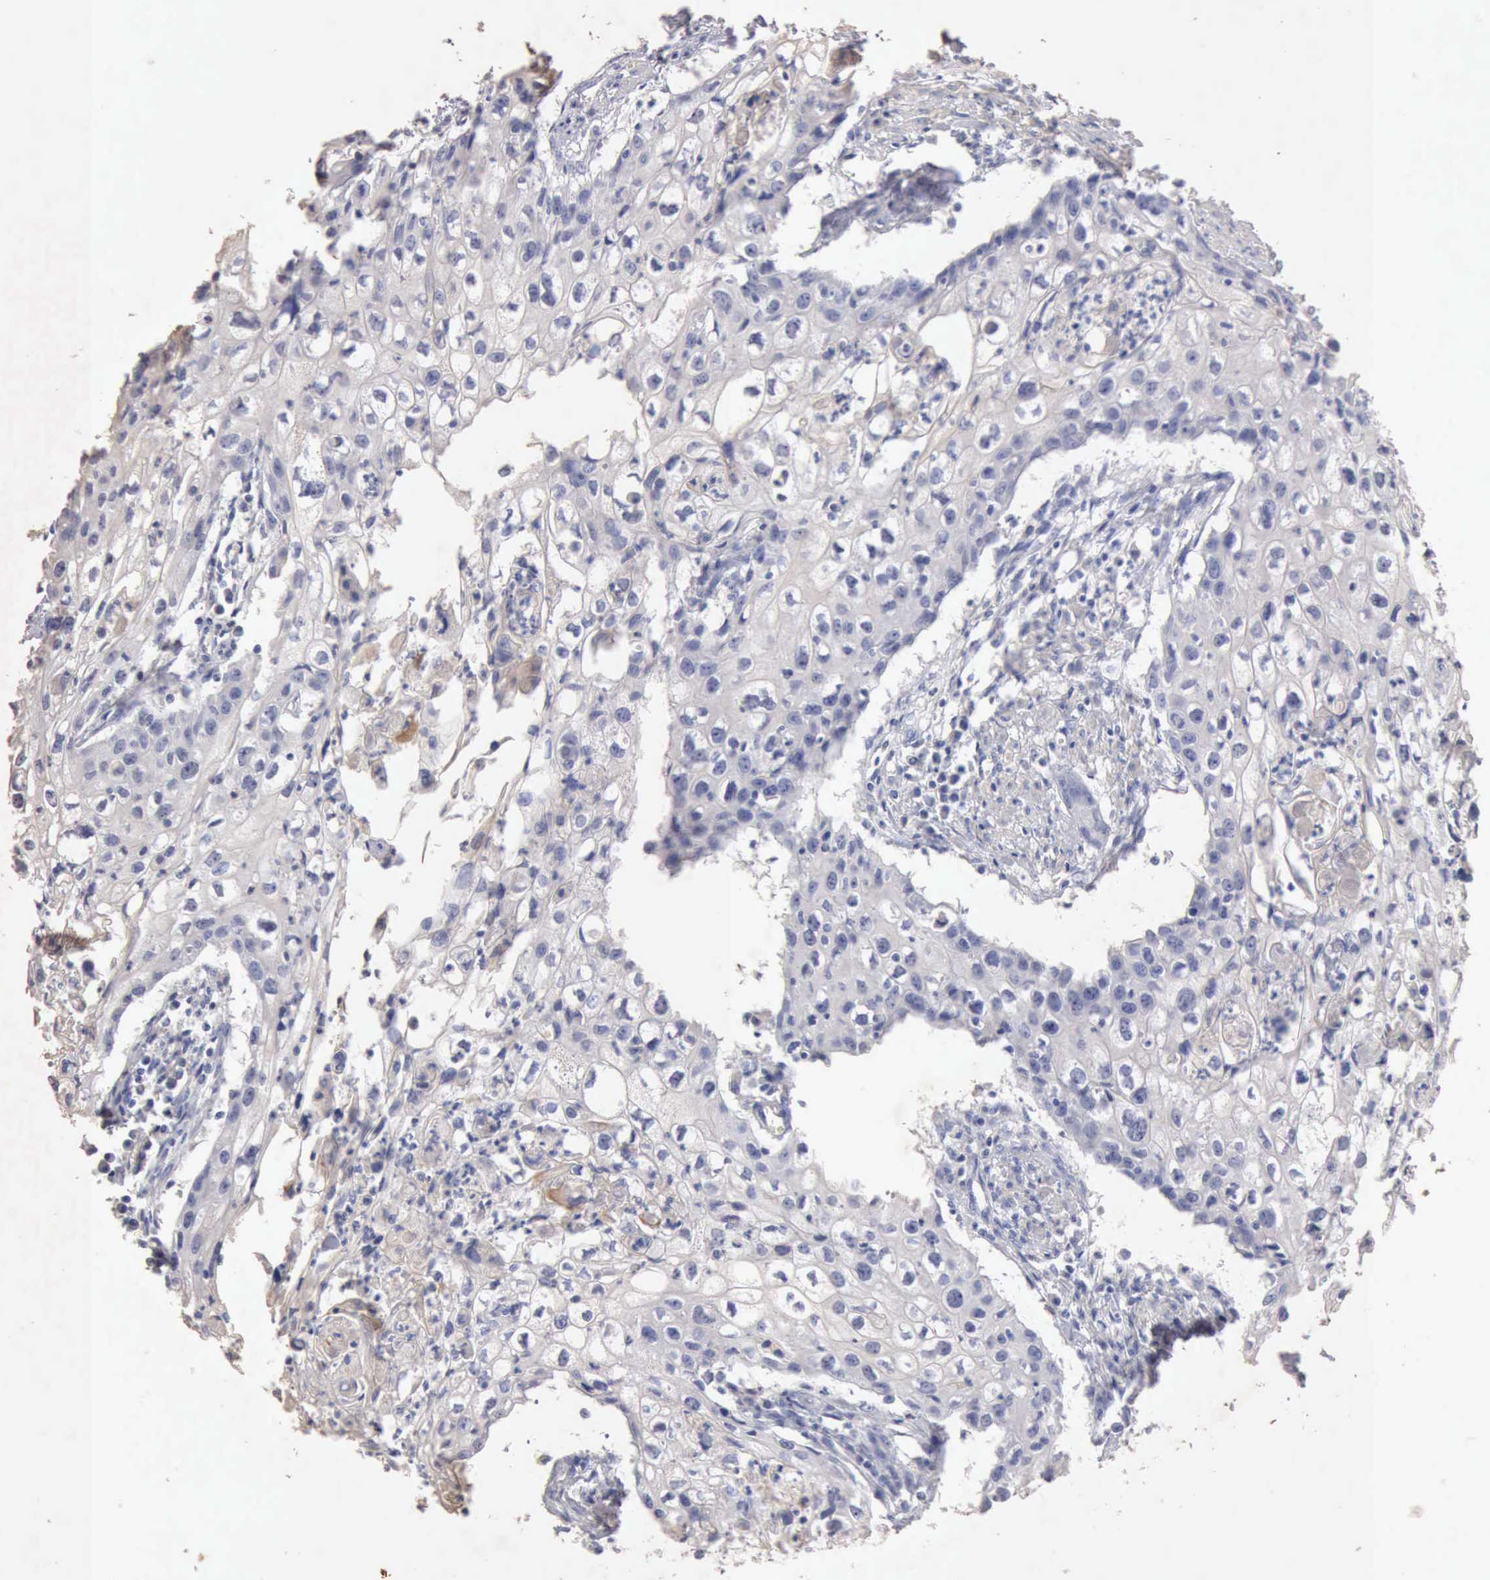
{"staining": {"intensity": "negative", "quantity": "none", "location": "none"}, "tissue": "urothelial cancer", "cell_type": "Tumor cells", "image_type": "cancer", "snomed": [{"axis": "morphology", "description": "Urothelial carcinoma, High grade"}, {"axis": "topography", "description": "Urinary bladder"}], "caption": "Immunohistochemistry (IHC) of urothelial carcinoma (high-grade) demonstrates no expression in tumor cells.", "gene": "KRT6B", "patient": {"sex": "male", "age": 54}}